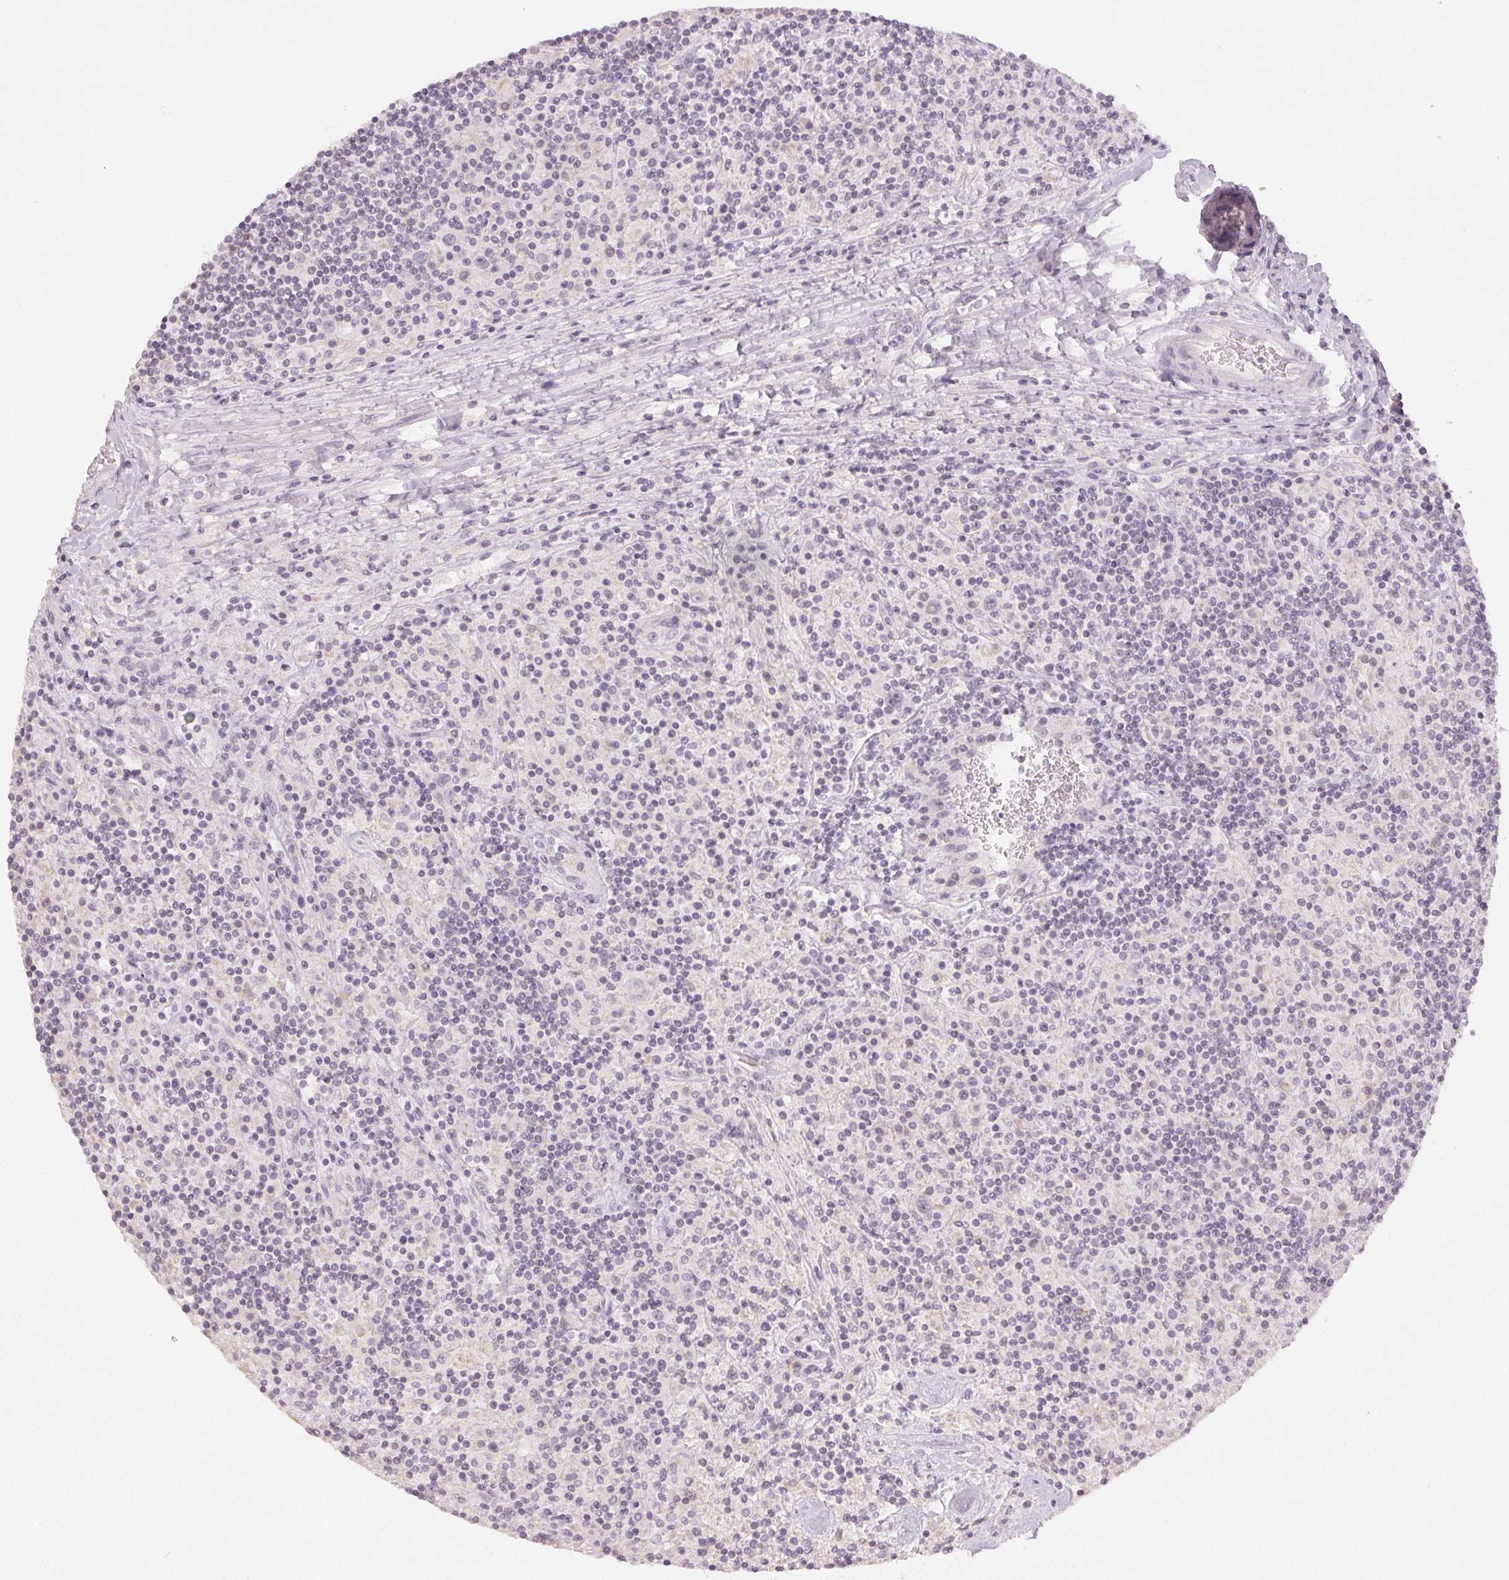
{"staining": {"intensity": "negative", "quantity": "none", "location": "none"}, "tissue": "lymphoma", "cell_type": "Tumor cells", "image_type": "cancer", "snomed": [{"axis": "morphology", "description": "Hodgkin's disease, NOS"}, {"axis": "topography", "description": "Lymph node"}], "caption": "Immunohistochemistry (IHC) micrograph of lymphoma stained for a protein (brown), which demonstrates no expression in tumor cells.", "gene": "LVRN", "patient": {"sex": "male", "age": 70}}